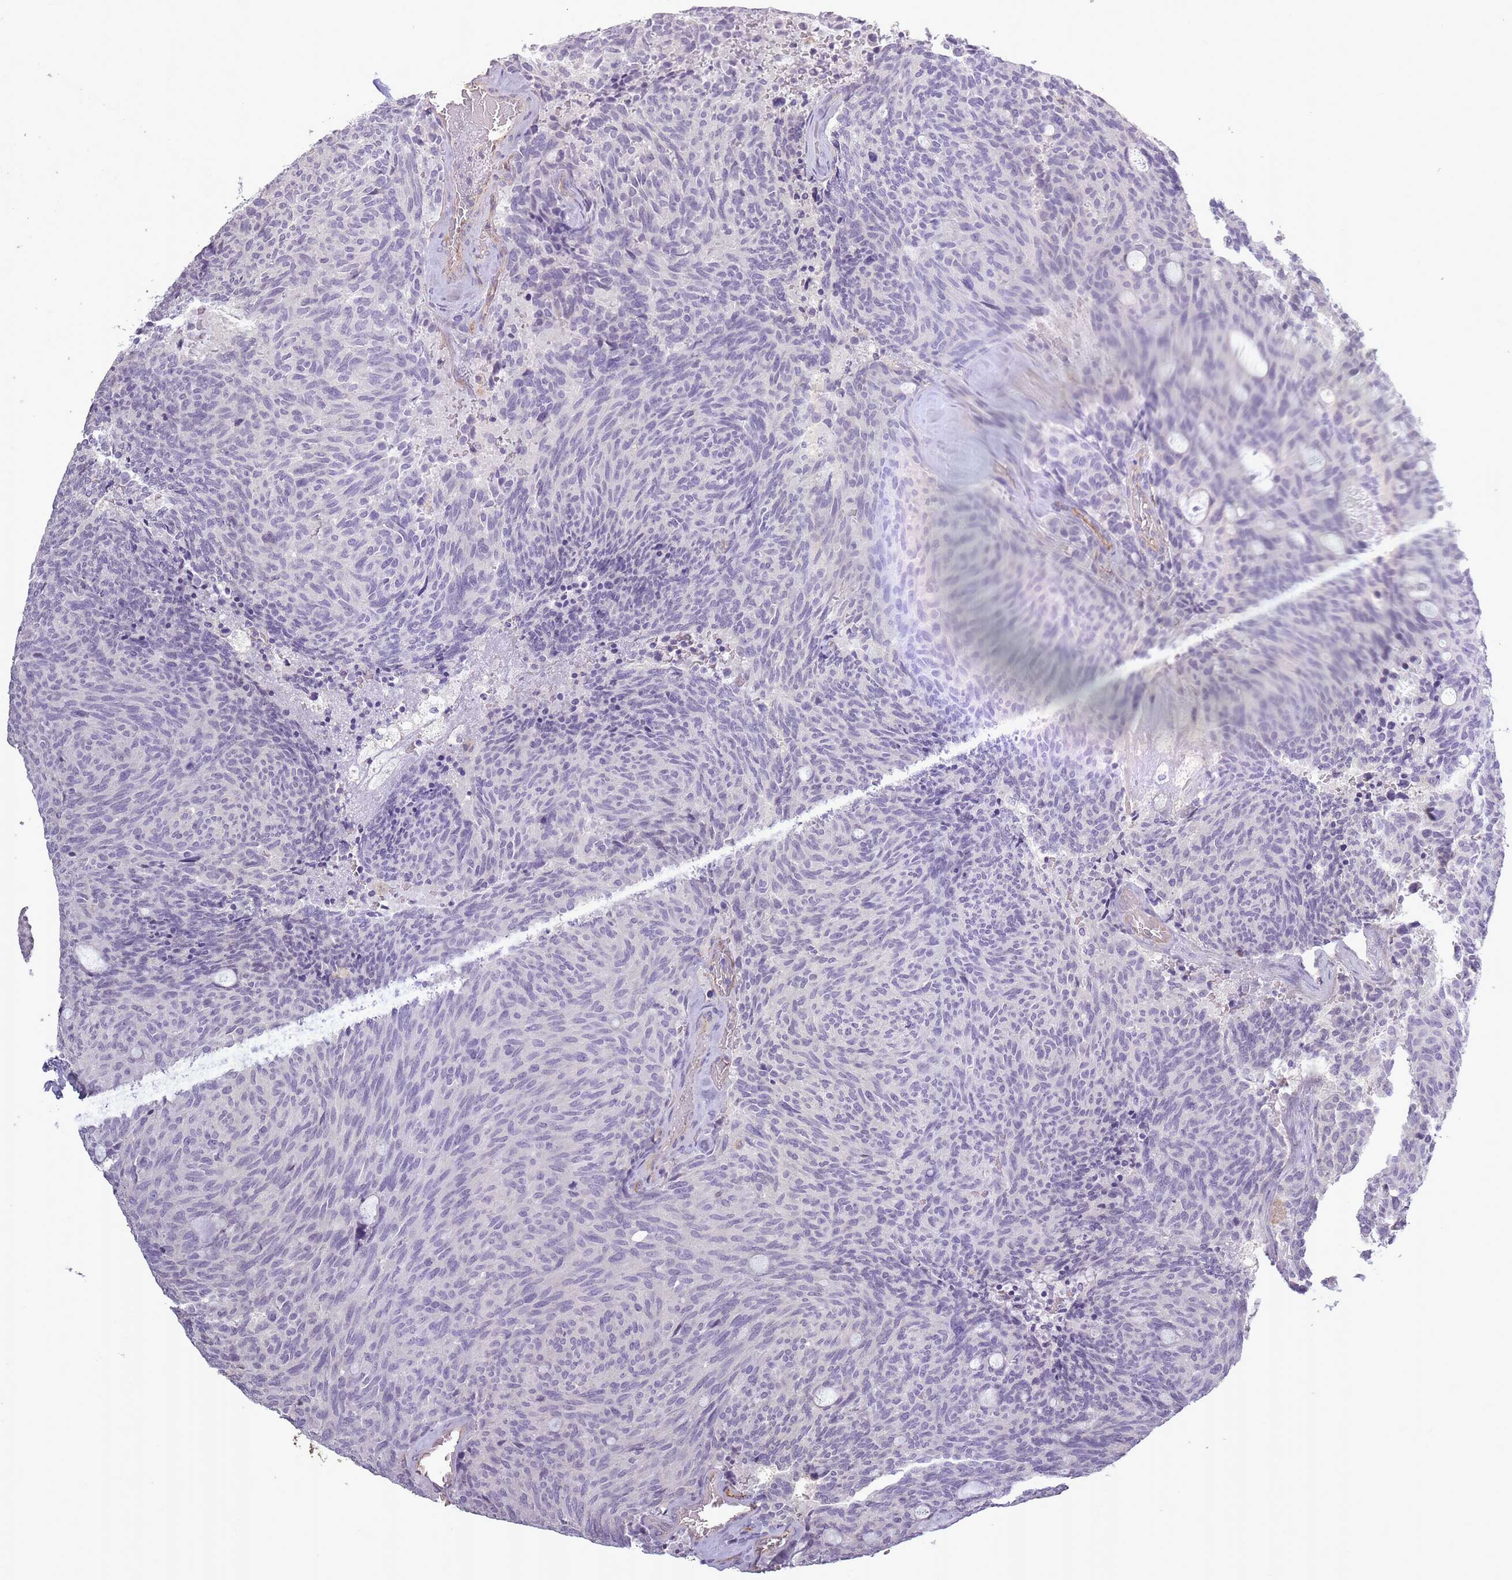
{"staining": {"intensity": "negative", "quantity": "none", "location": "none"}, "tissue": "carcinoid", "cell_type": "Tumor cells", "image_type": "cancer", "snomed": [{"axis": "morphology", "description": "Carcinoid, malignant, NOS"}, {"axis": "topography", "description": "Pancreas"}], "caption": "Tumor cells are negative for brown protein staining in malignant carcinoid.", "gene": "SLC8A2", "patient": {"sex": "female", "age": 54}}